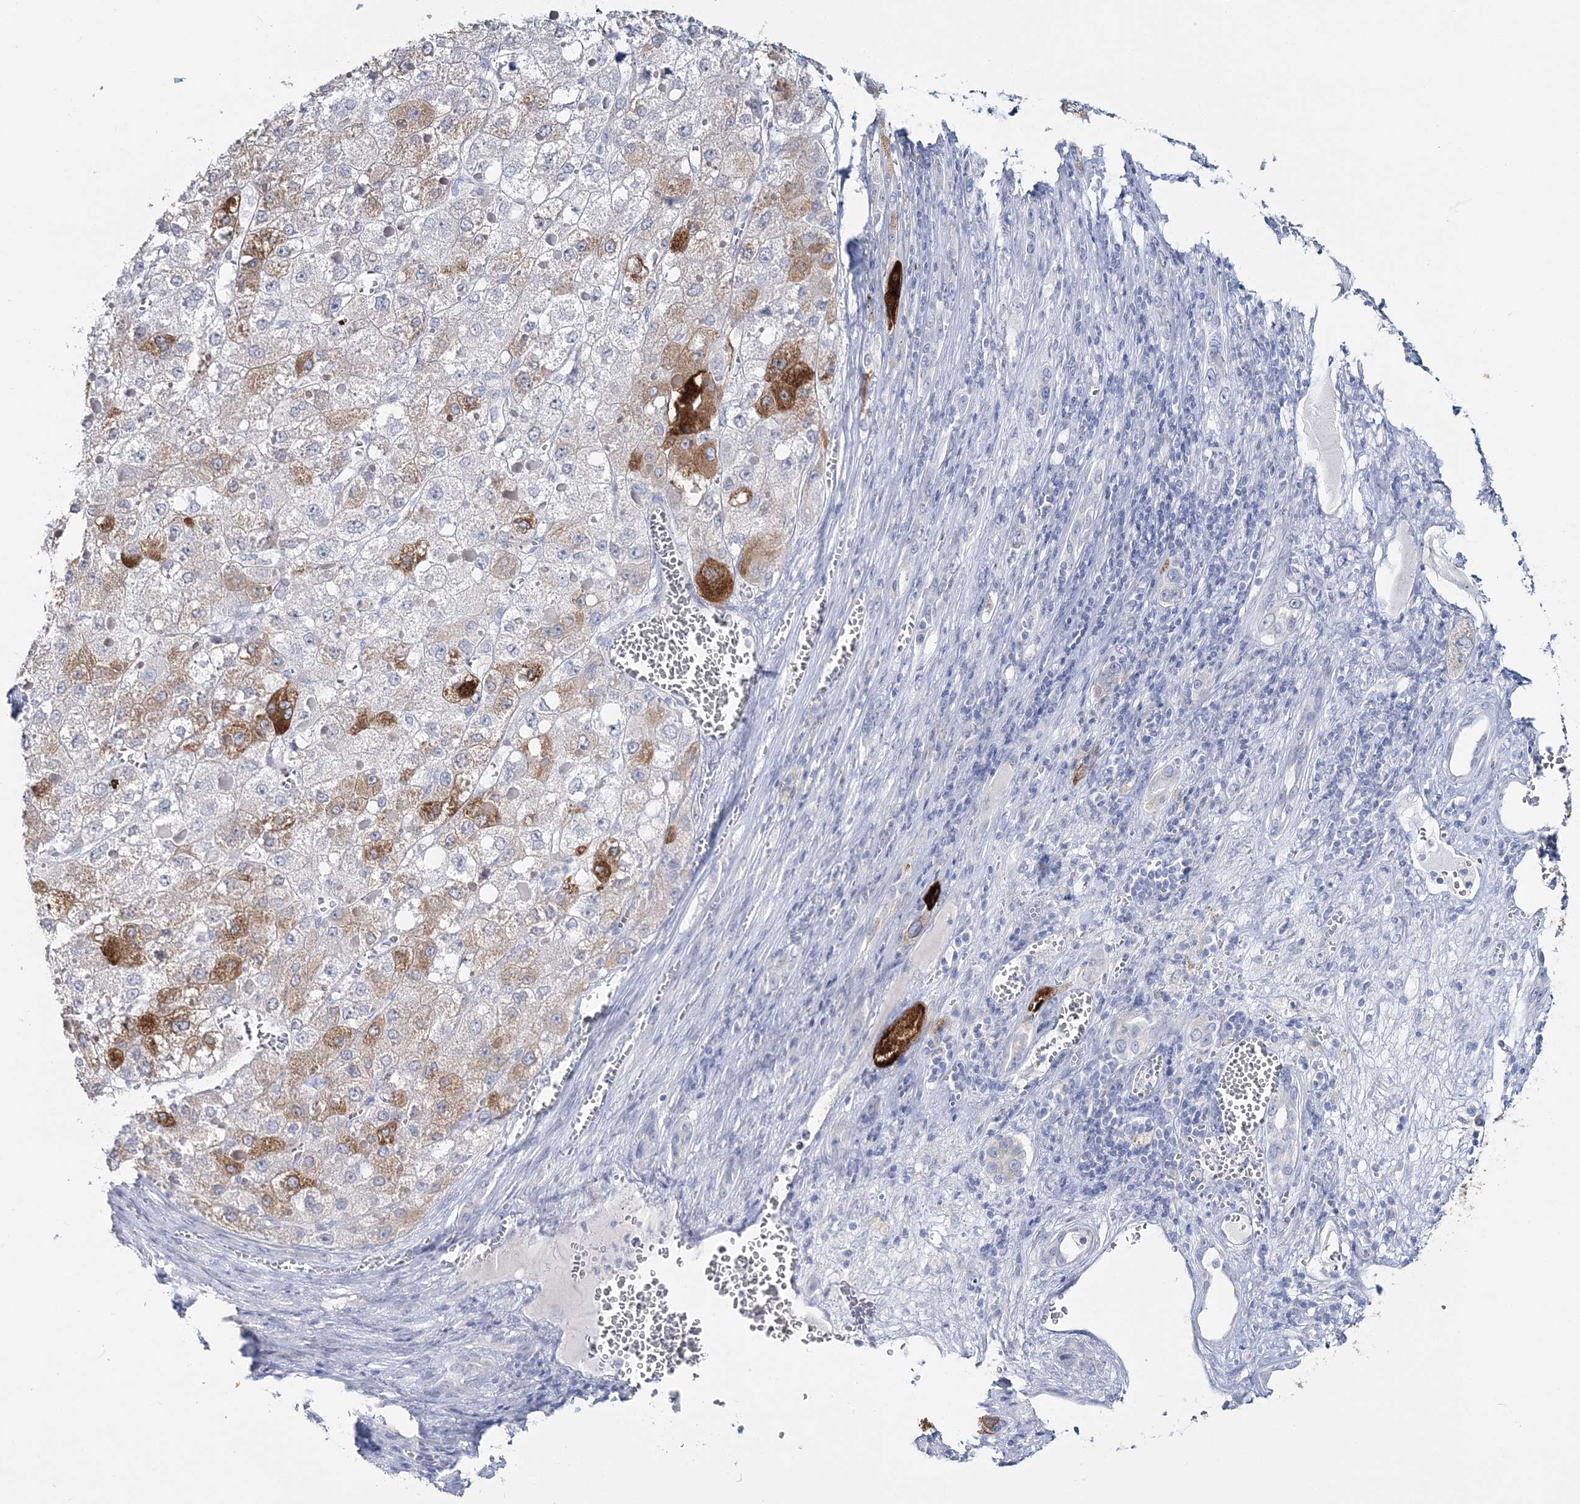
{"staining": {"intensity": "strong", "quantity": "<25%", "location": "cytoplasmic/membranous"}, "tissue": "liver cancer", "cell_type": "Tumor cells", "image_type": "cancer", "snomed": [{"axis": "morphology", "description": "Carcinoma, Hepatocellular, NOS"}, {"axis": "topography", "description": "Liver"}], "caption": "Immunohistochemical staining of liver hepatocellular carcinoma shows medium levels of strong cytoplasmic/membranous protein expression in approximately <25% of tumor cells.", "gene": "CYP3A4", "patient": {"sex": "female", "age": 73}}